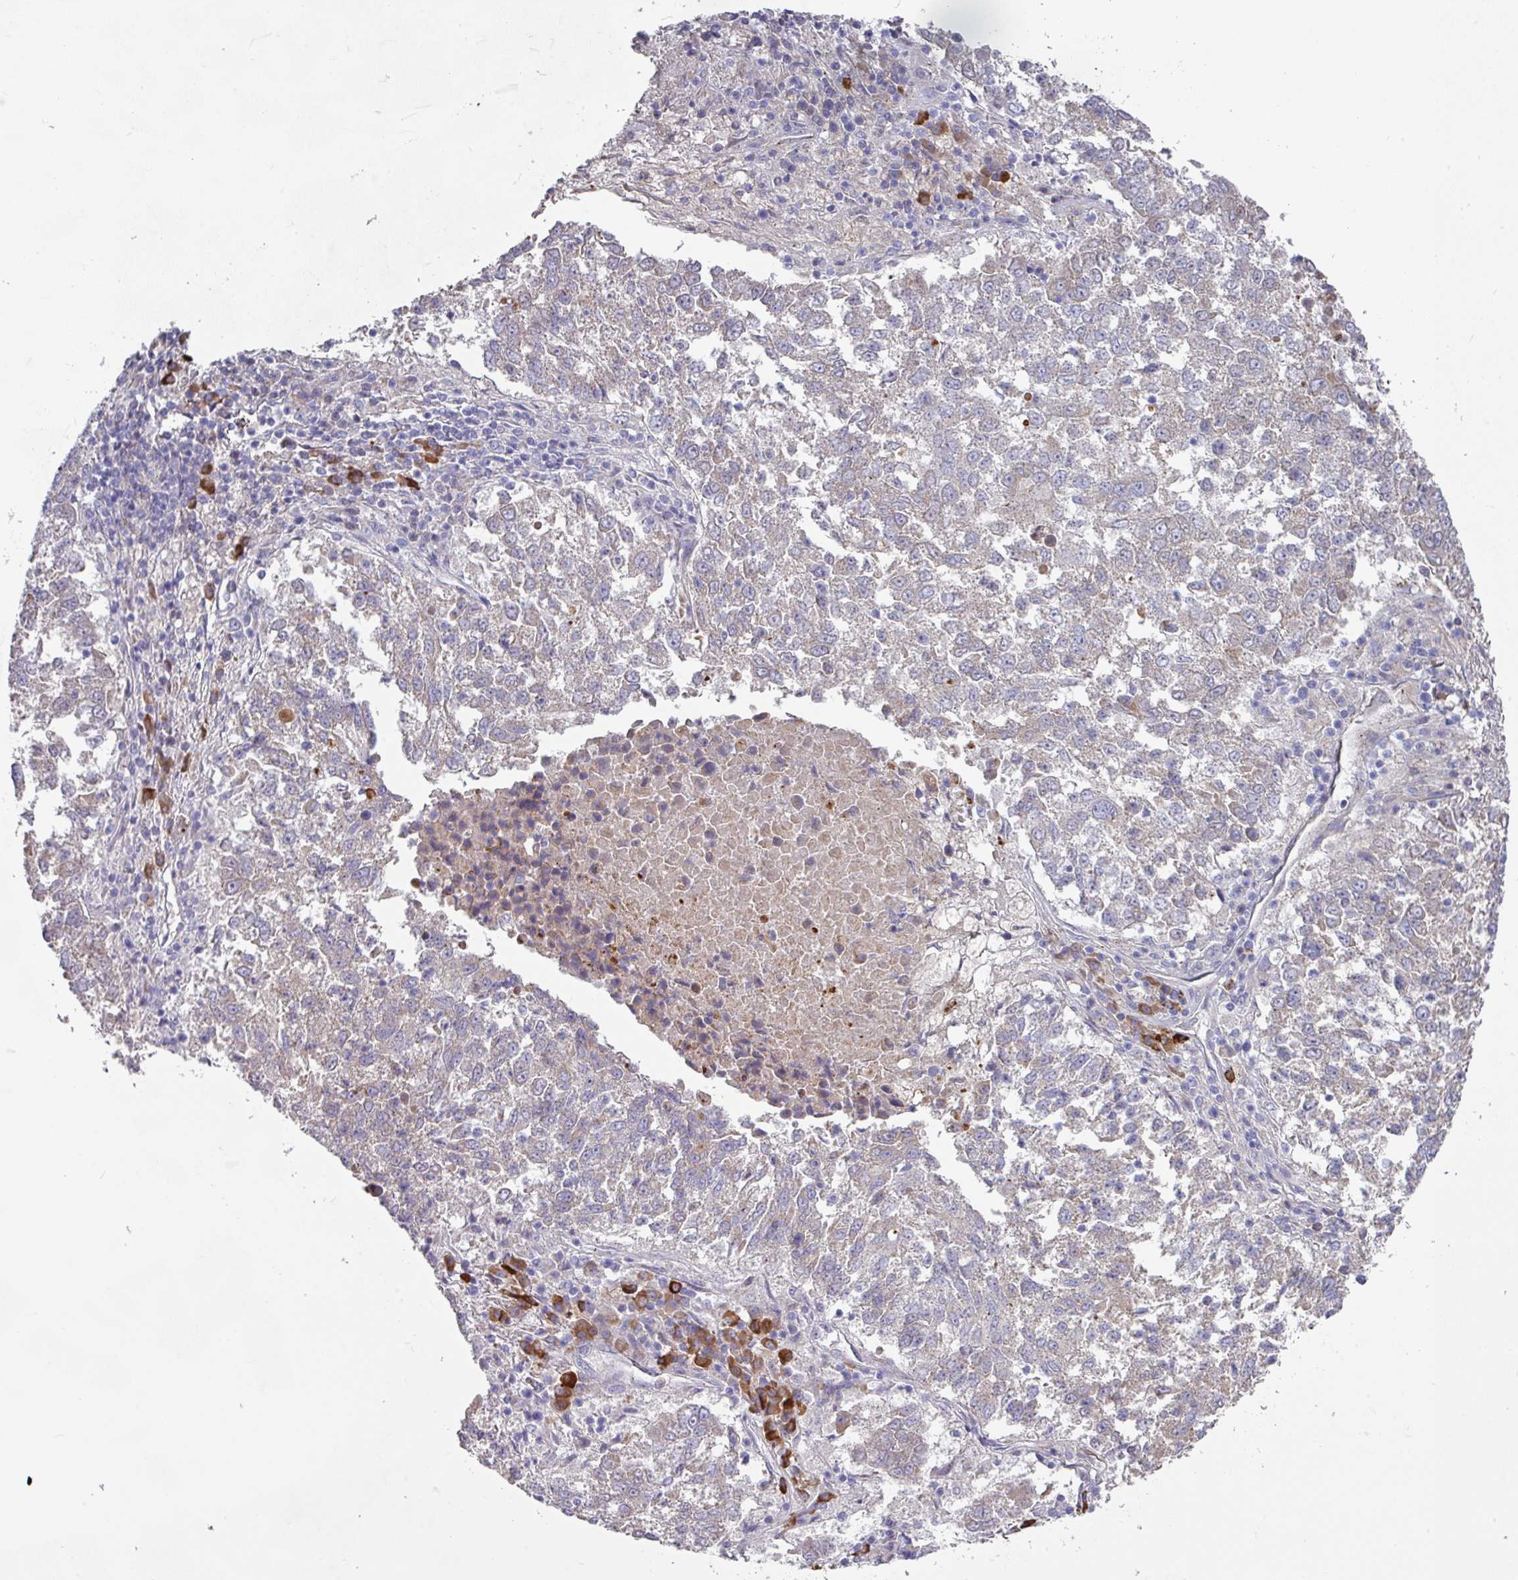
{"staining": {"intensity": "weak", "quantity": "<25%", "location": "cytoplasmic/membranous"}, "tissue": "lung cancer", "cell_type": "Tumor cells", "image_type": "cancer", "snomed": [{"axis": "morphology", "description": "Squamous cell carcinoma, NOS"}, {"axis": "topography", "description": "Lung"}], "caption": "This is a image of immunohistochemistry (IHC) staining of lung squamous cell carcinoma, which shows no expression in tumor cells.", "gene": "IL4R", "patient": {"sex": "male", "age": 73}}